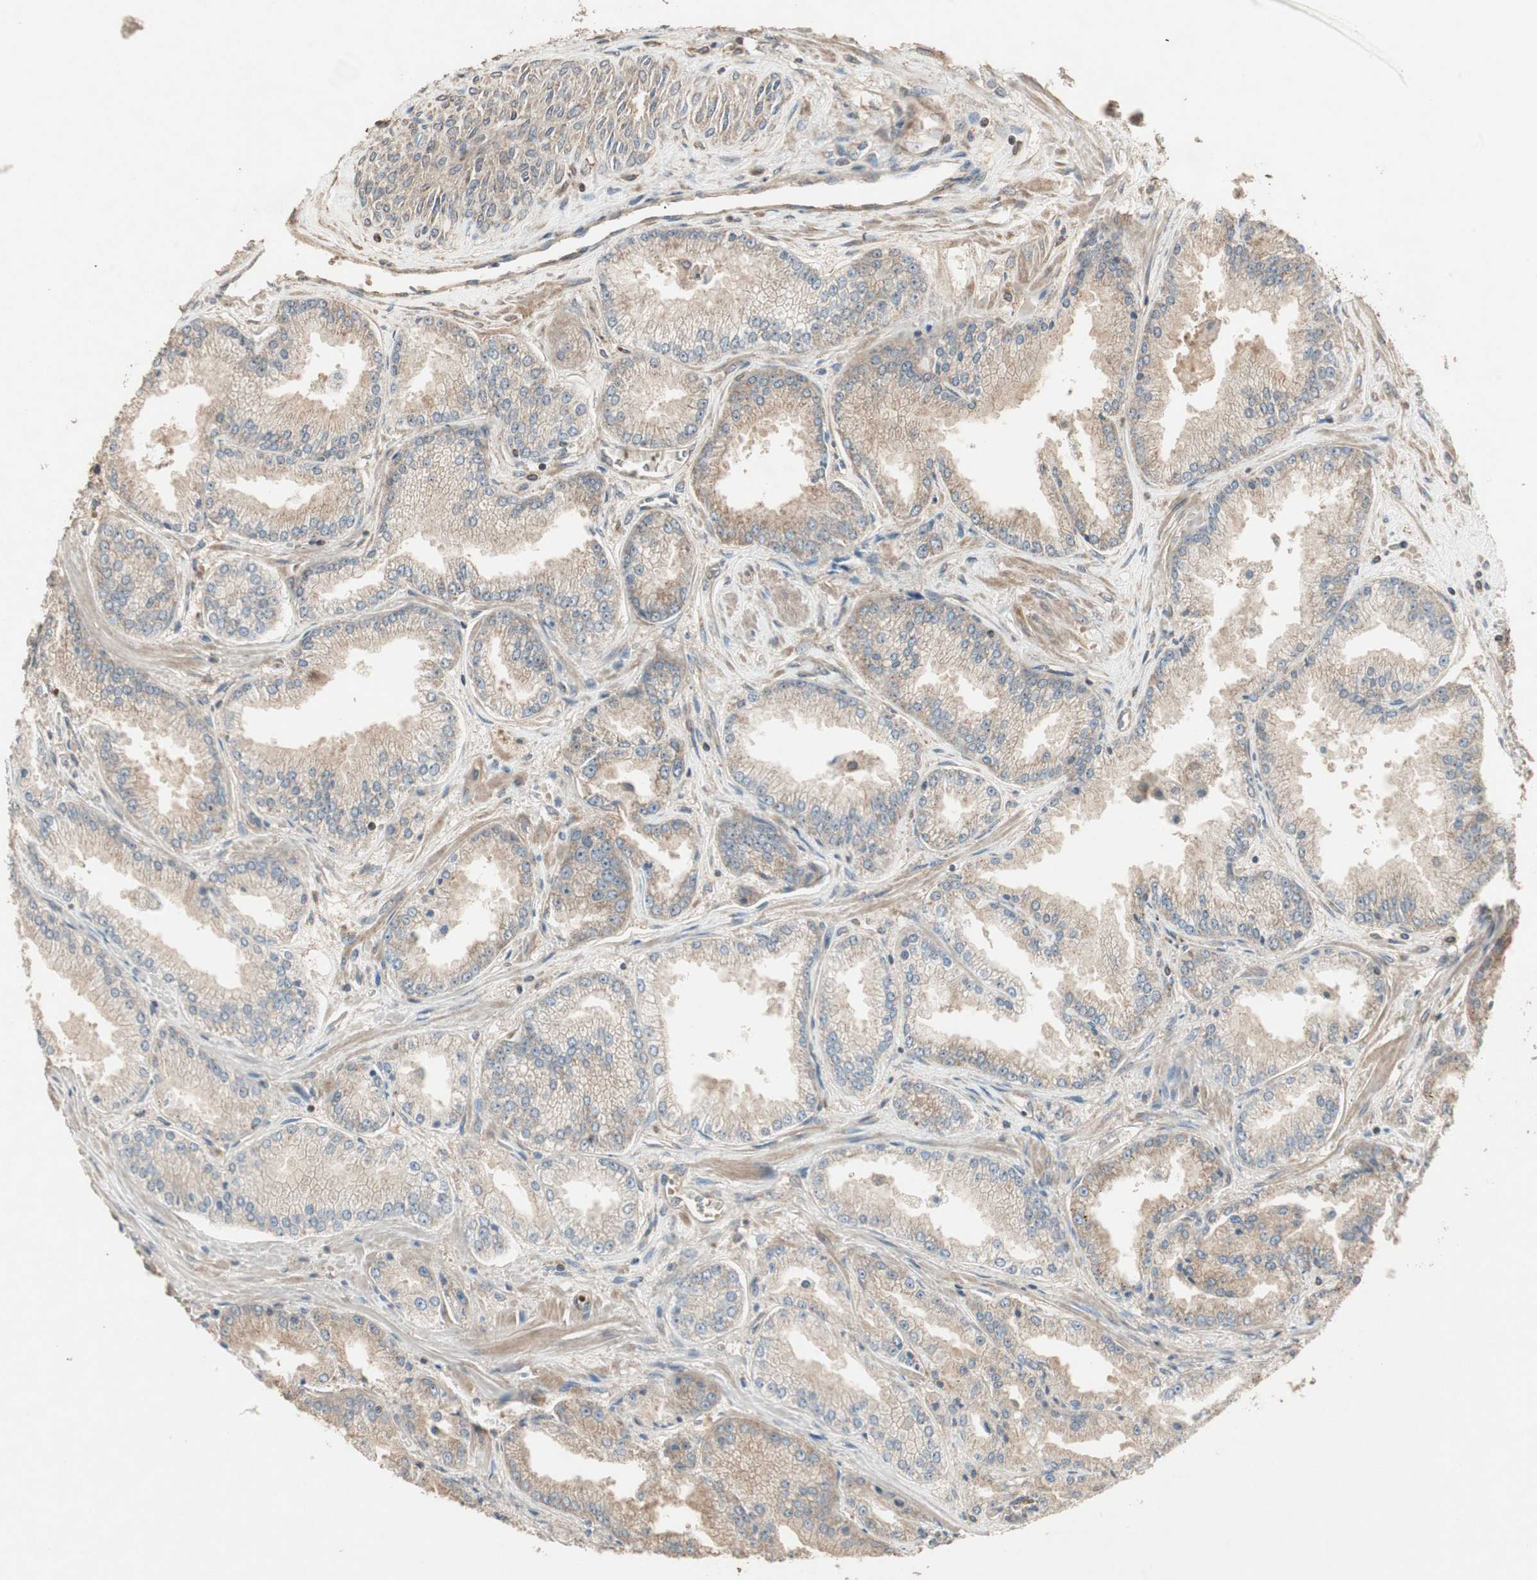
{"staining": {"intensity": "moderate", "quantity": ">75%", "location": "cytoplasmic/membranous"}, "tissue": "prostate cancer", "cell_type": "Tumor cells", "image_type": "cancer", "snomed": [{"axis": "morphology", "description": "Adenocarcinoma, High grade"}, {"axis": "topography", "description": "Prostate"}], "caption": "This is a histology image of immunohistochemistry staining of adenocarcinoma (high-grade) (prostate), which shows moderate staining in the cytoplasmic/membranous of tumor cells.", "gene": "UBAC1", "patient": {"sex": "male", "age": 61}}